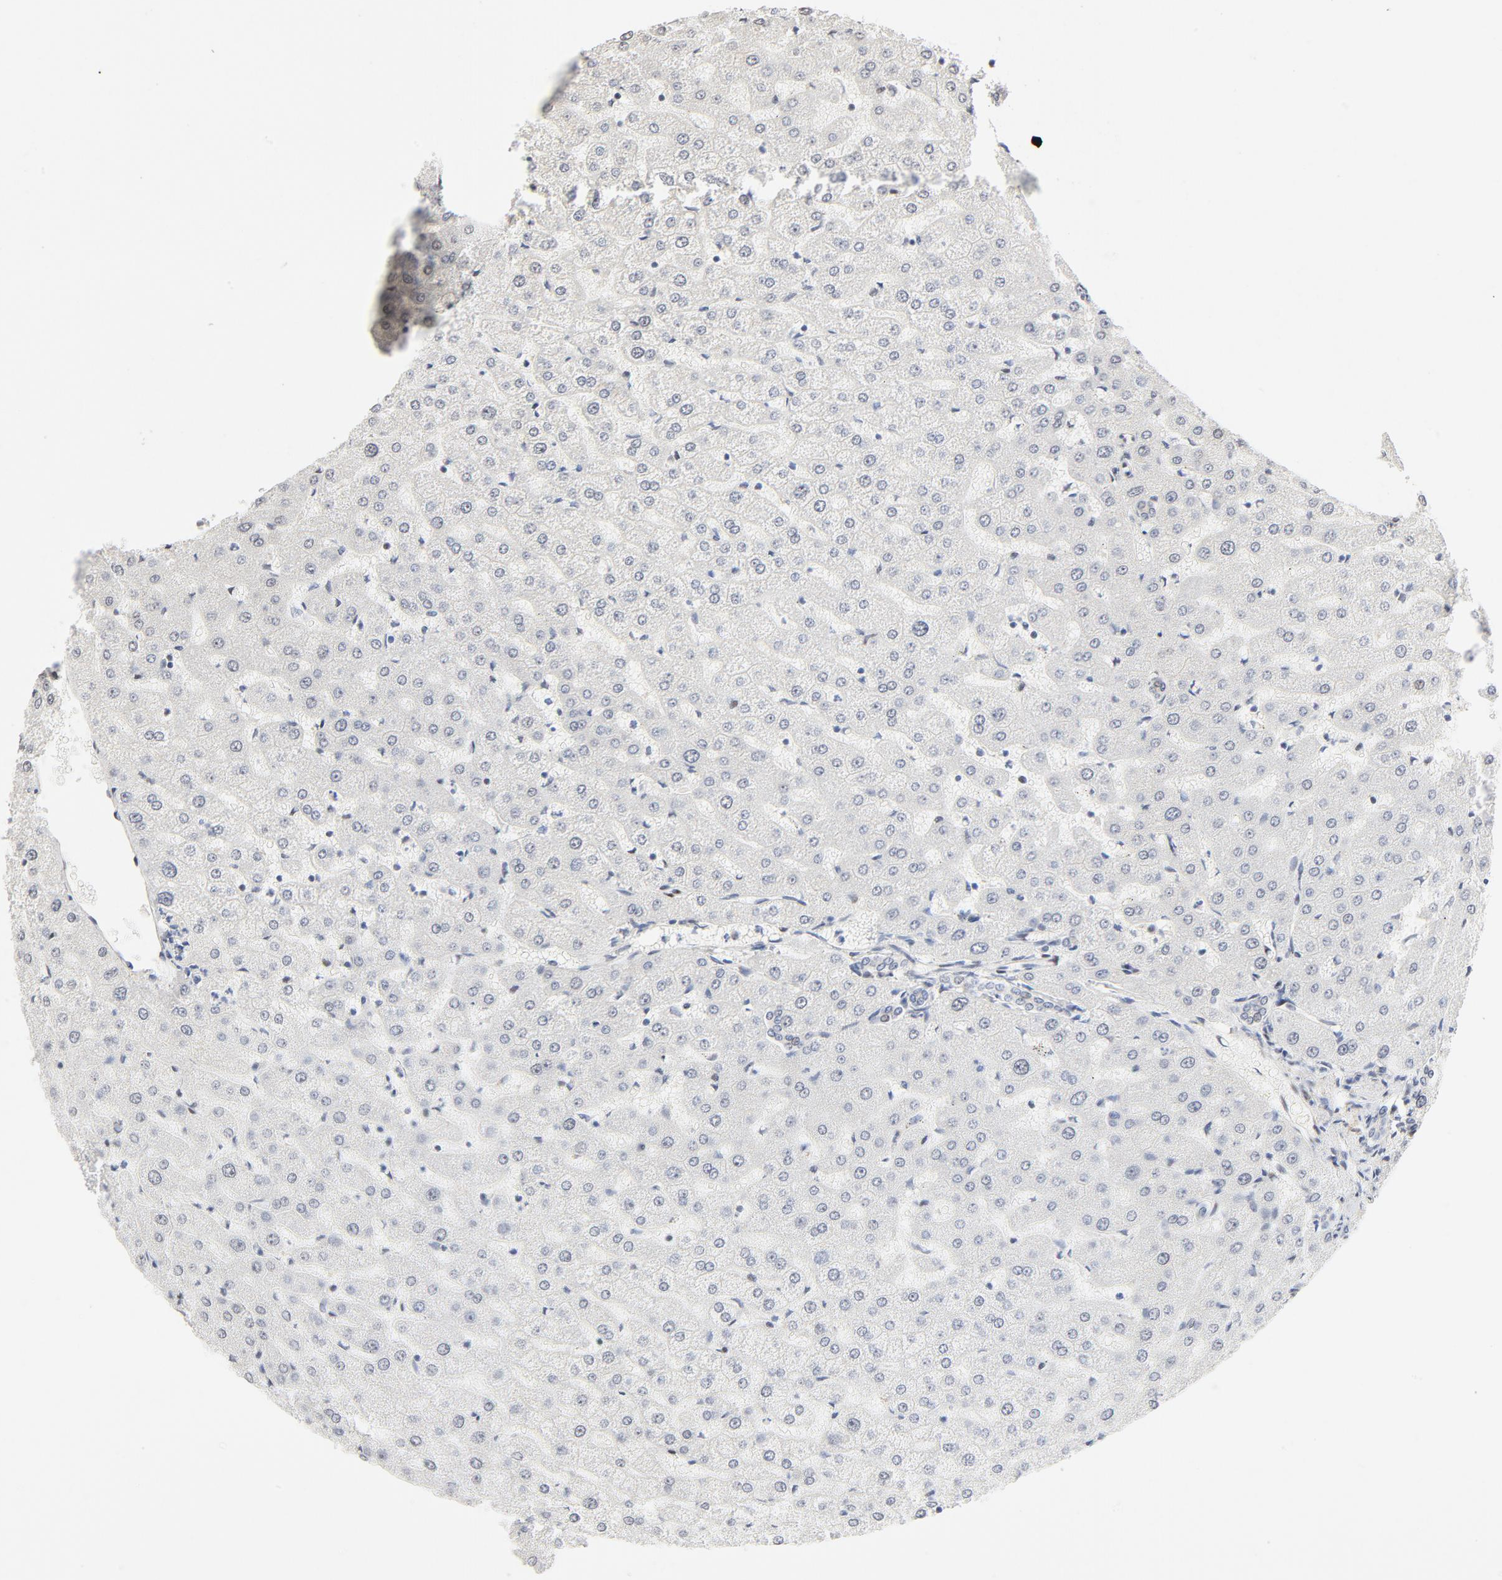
{"staining": {"intensity": "negative", "quantity": "none", "location": "none"}, "tissue": "liver", "cell_type": "Cholangiocytes", "image_type": "normal", "snomed": [{"axis": "morphology", "description": "Normal tissue, NOS"}, {"axis": "morphology", "description": "Fibrosis, NOS"}, {"axis": "topography", "description": "Liver"}], "caption": "The immunohistochemistry histopathology image has no significant positivity in cholangiocytes of liver.", "gene": "GTF2I", "patient": {"sex": "female", "age": 29}}